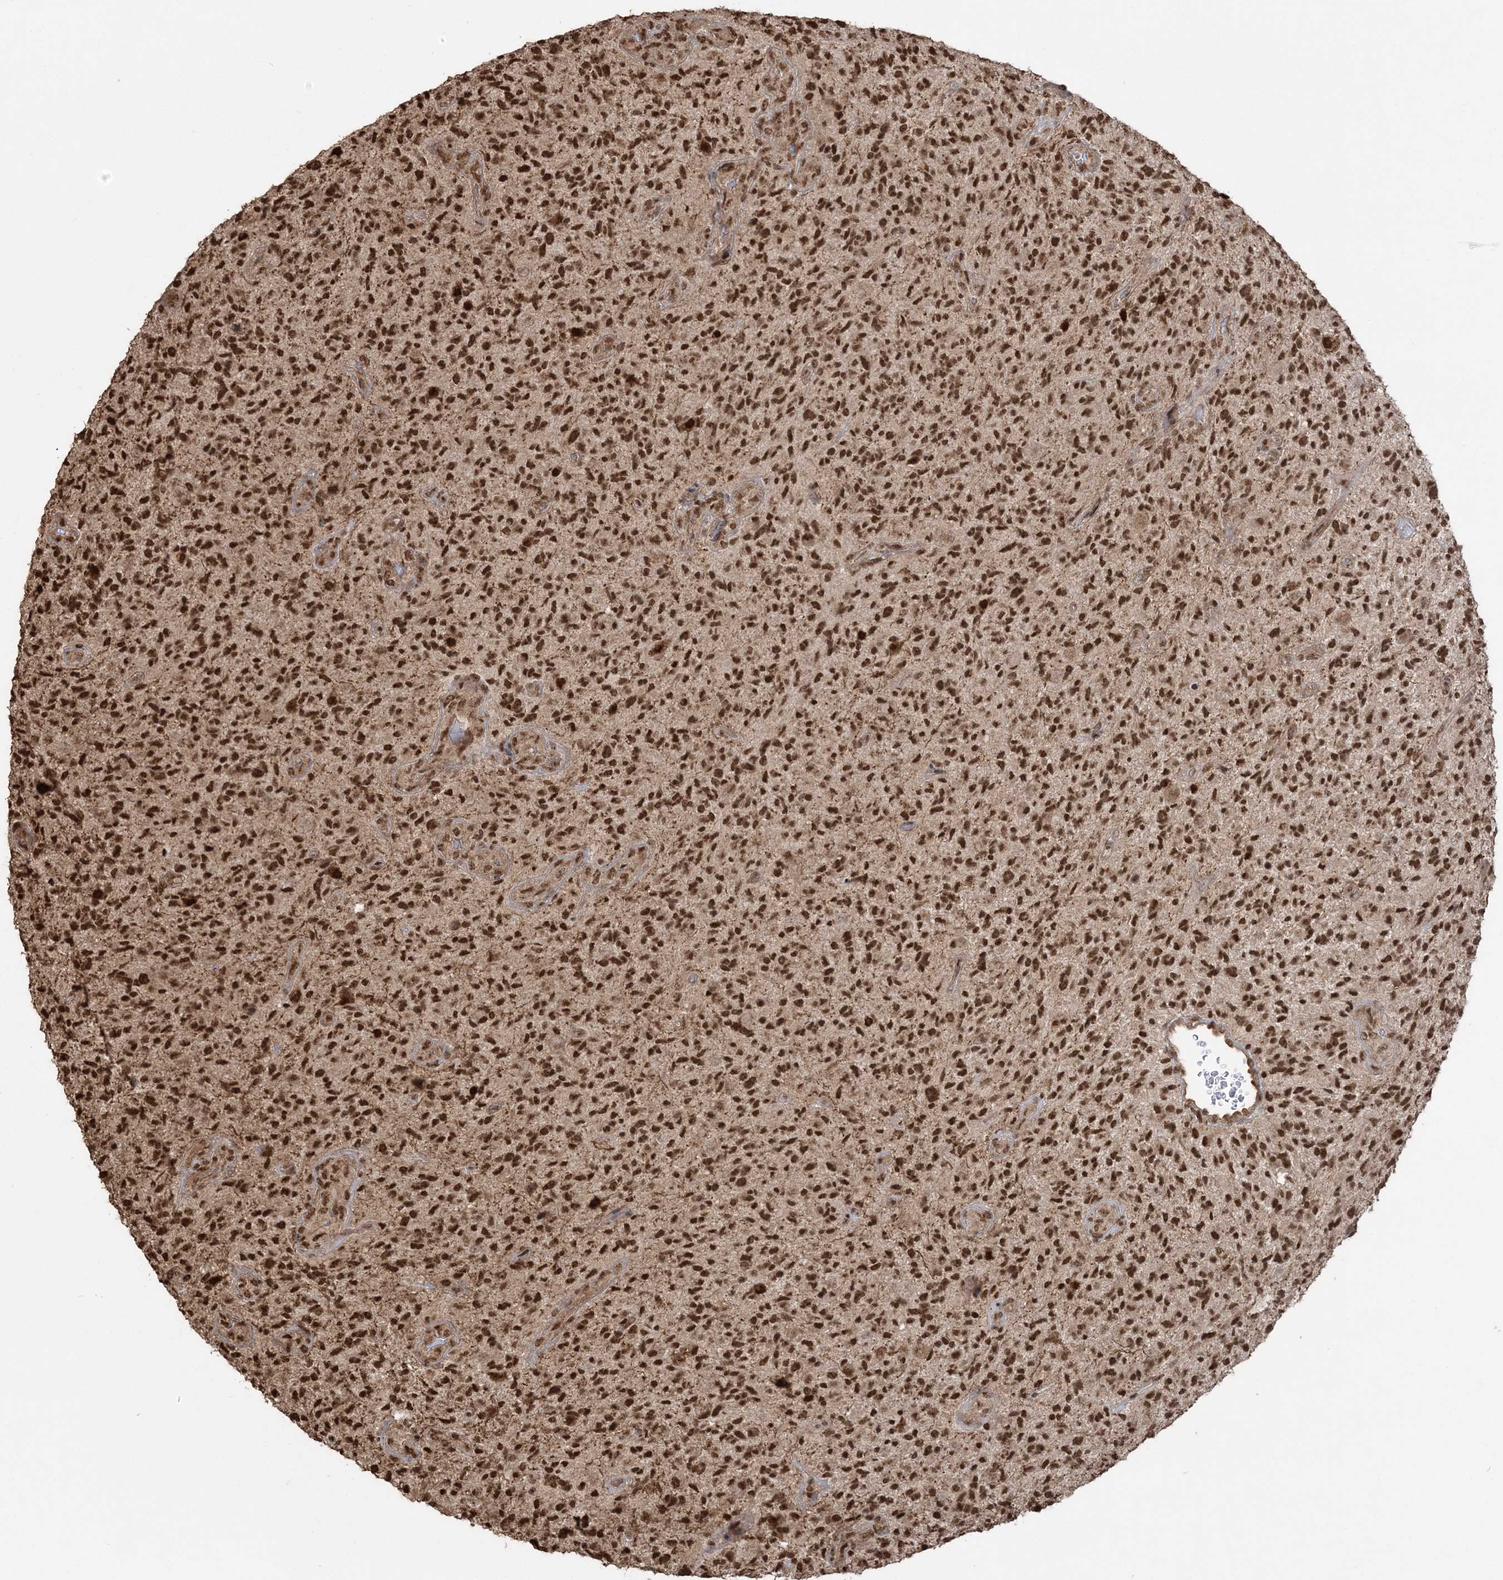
{"staining": {"intensity": "strong", "quantity": ">75%", "location": "nuclear"}, "tissue": "glioma", "cell_type": "Tumor cells", "image_type": "cancer", "snomed": [{"axis": "morphology", "description": "Glioma, malignant, High grade"}, {"axis": "topography", "description": "Brain"}], "caption": "Tumor cells exhibit strong nuclear staining in about >75% of cells in glioma.", "gene": "ZNF839", "patient": {"sex": "male", "age": 47}}